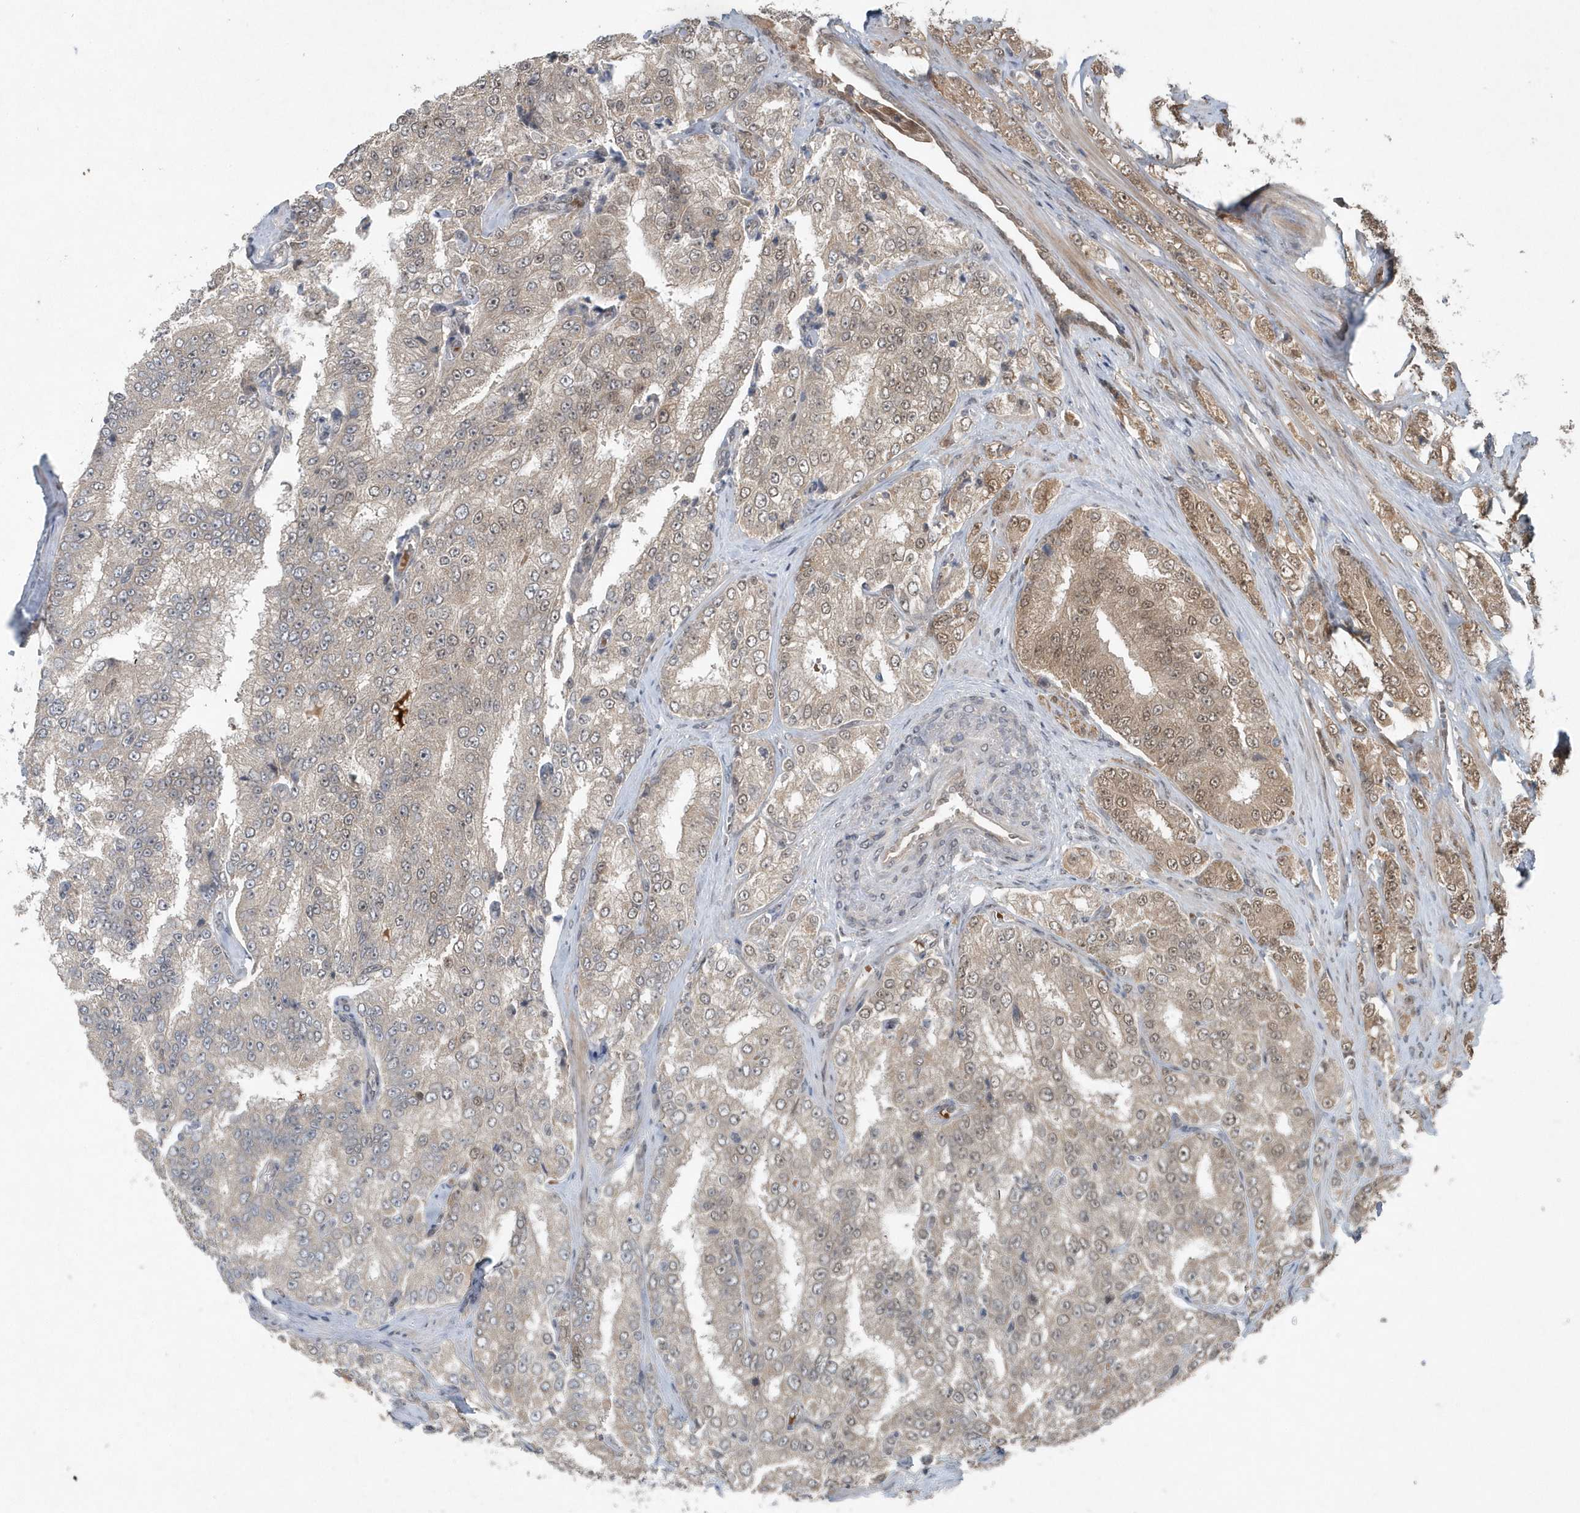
{"staining": {"intensity": "moderate", "quantity": "<25%", "location": "cytoplasmic/membranous,nuclear"}, "tissue": "prostate cancer", "cell_type": "Tumor cells", "image_type": "cancer", "snomed": [{"axis": "morphology", "description": "Adenocarcinoma, High grade"}, {"axis": "topography", "description": "Prostate"}], "caption": "Moderate cytoplasmic/membranous and nuclear protein staining is seen in about <25% of tumor cells in adenocarcinoma (high-grade) (prostate).", "gene": "QTRT2", "patient": {"sex": "male", "age": 58}}